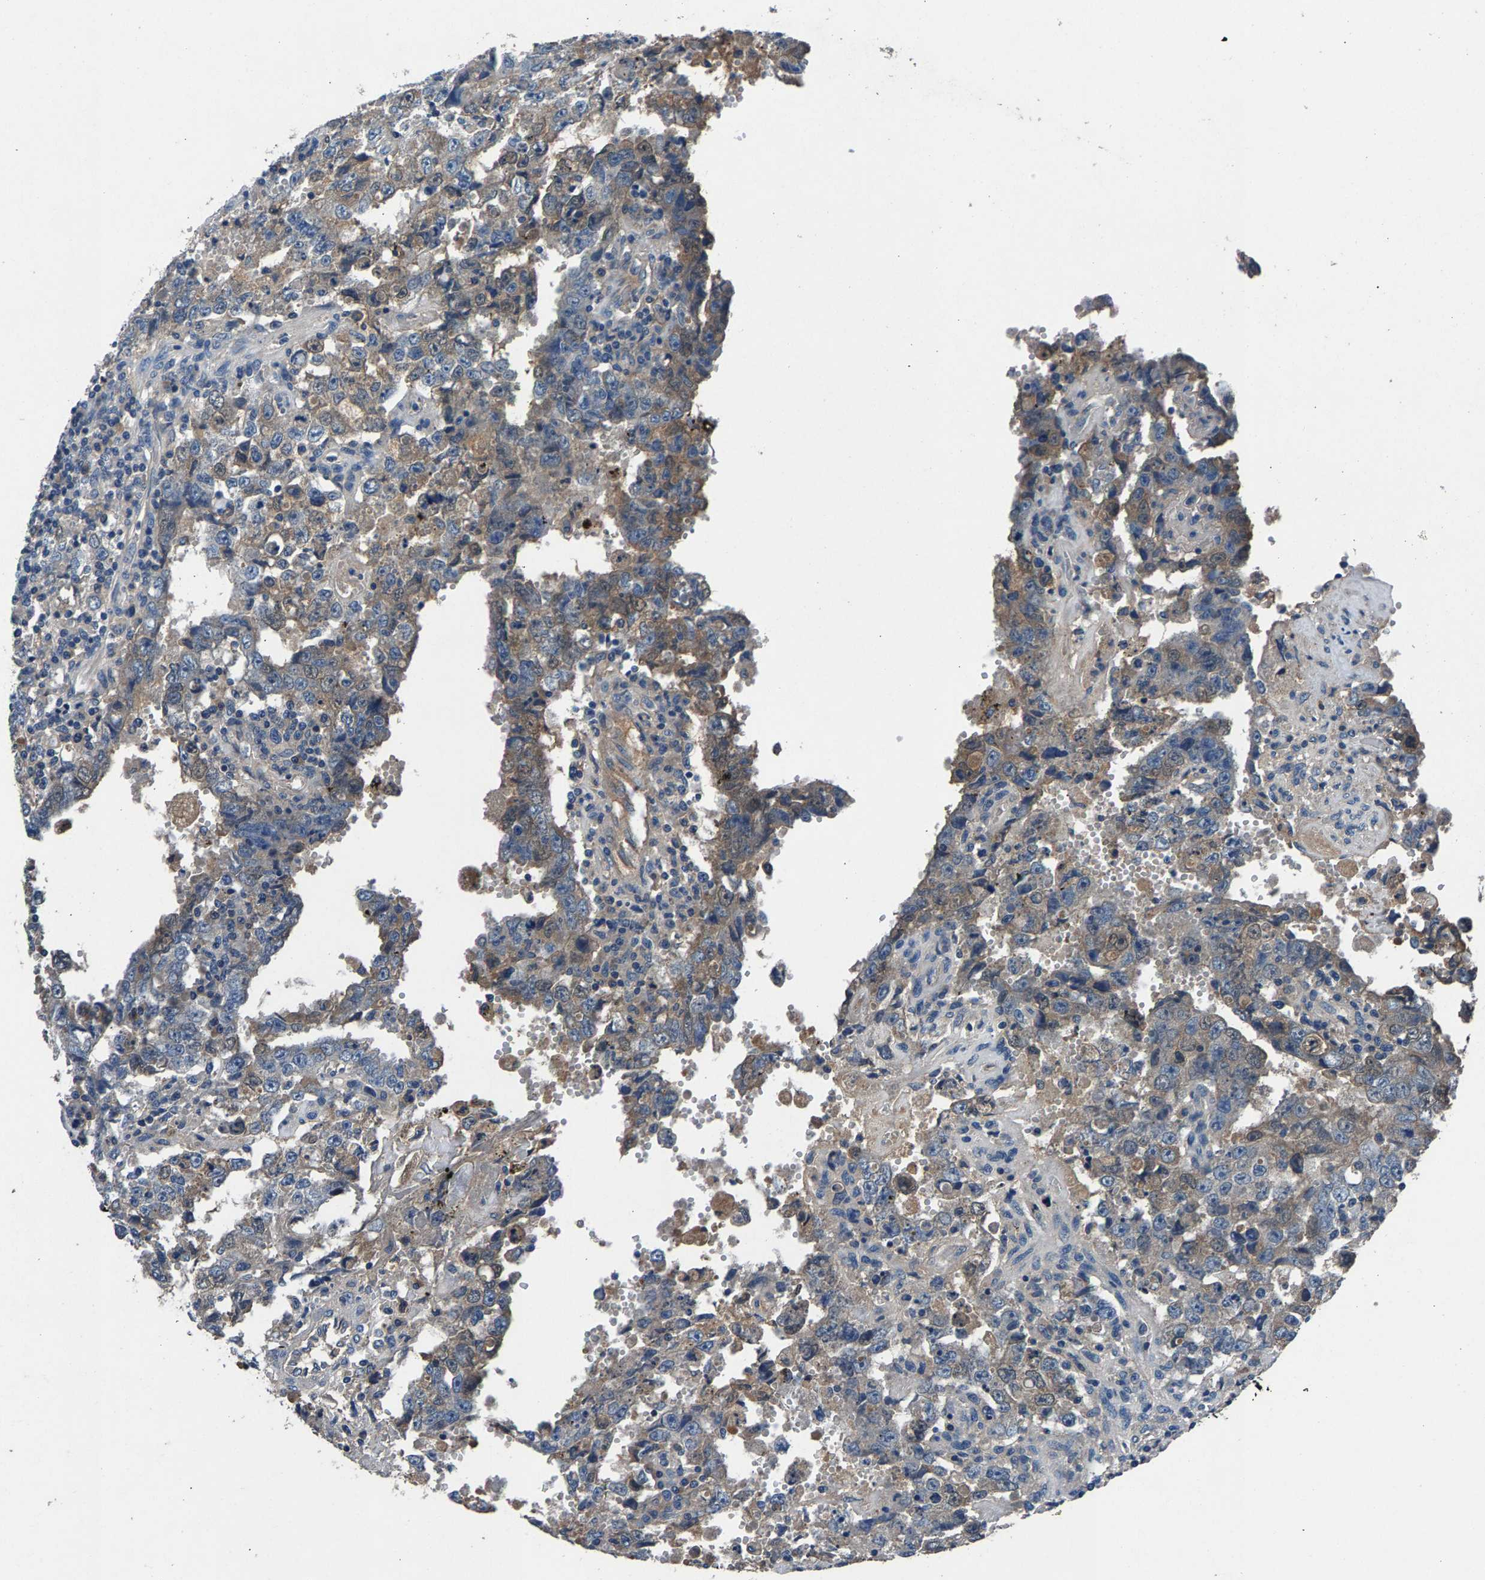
{"staining": {"intensity": "weak", "quantity": "25%-75%", "location": "cytoplasmic/membranous"}, "tissue": "testis cancer", "cell_type": "Tumor cells", "image_type": "cancer", "snomed": [{"axis": "morphology", "description": "Carcinoma, Embryonal, NOS"}, {"axis": "topography", "description": "Testis"}], "caption": "Testis cancer stained with DAB (3,3'-diaminobenzidine) immunohistochemistry shows low levels of weak cytoplasmic/membranous expression in about 25%-75% of tumor cells. (Stains: DAB in brown, nuclei in blue, Microscopy: brightfield microscopy at high magnification).", "gene": "PRXL2C", "patient": {"sex": "male", "age": 26}}